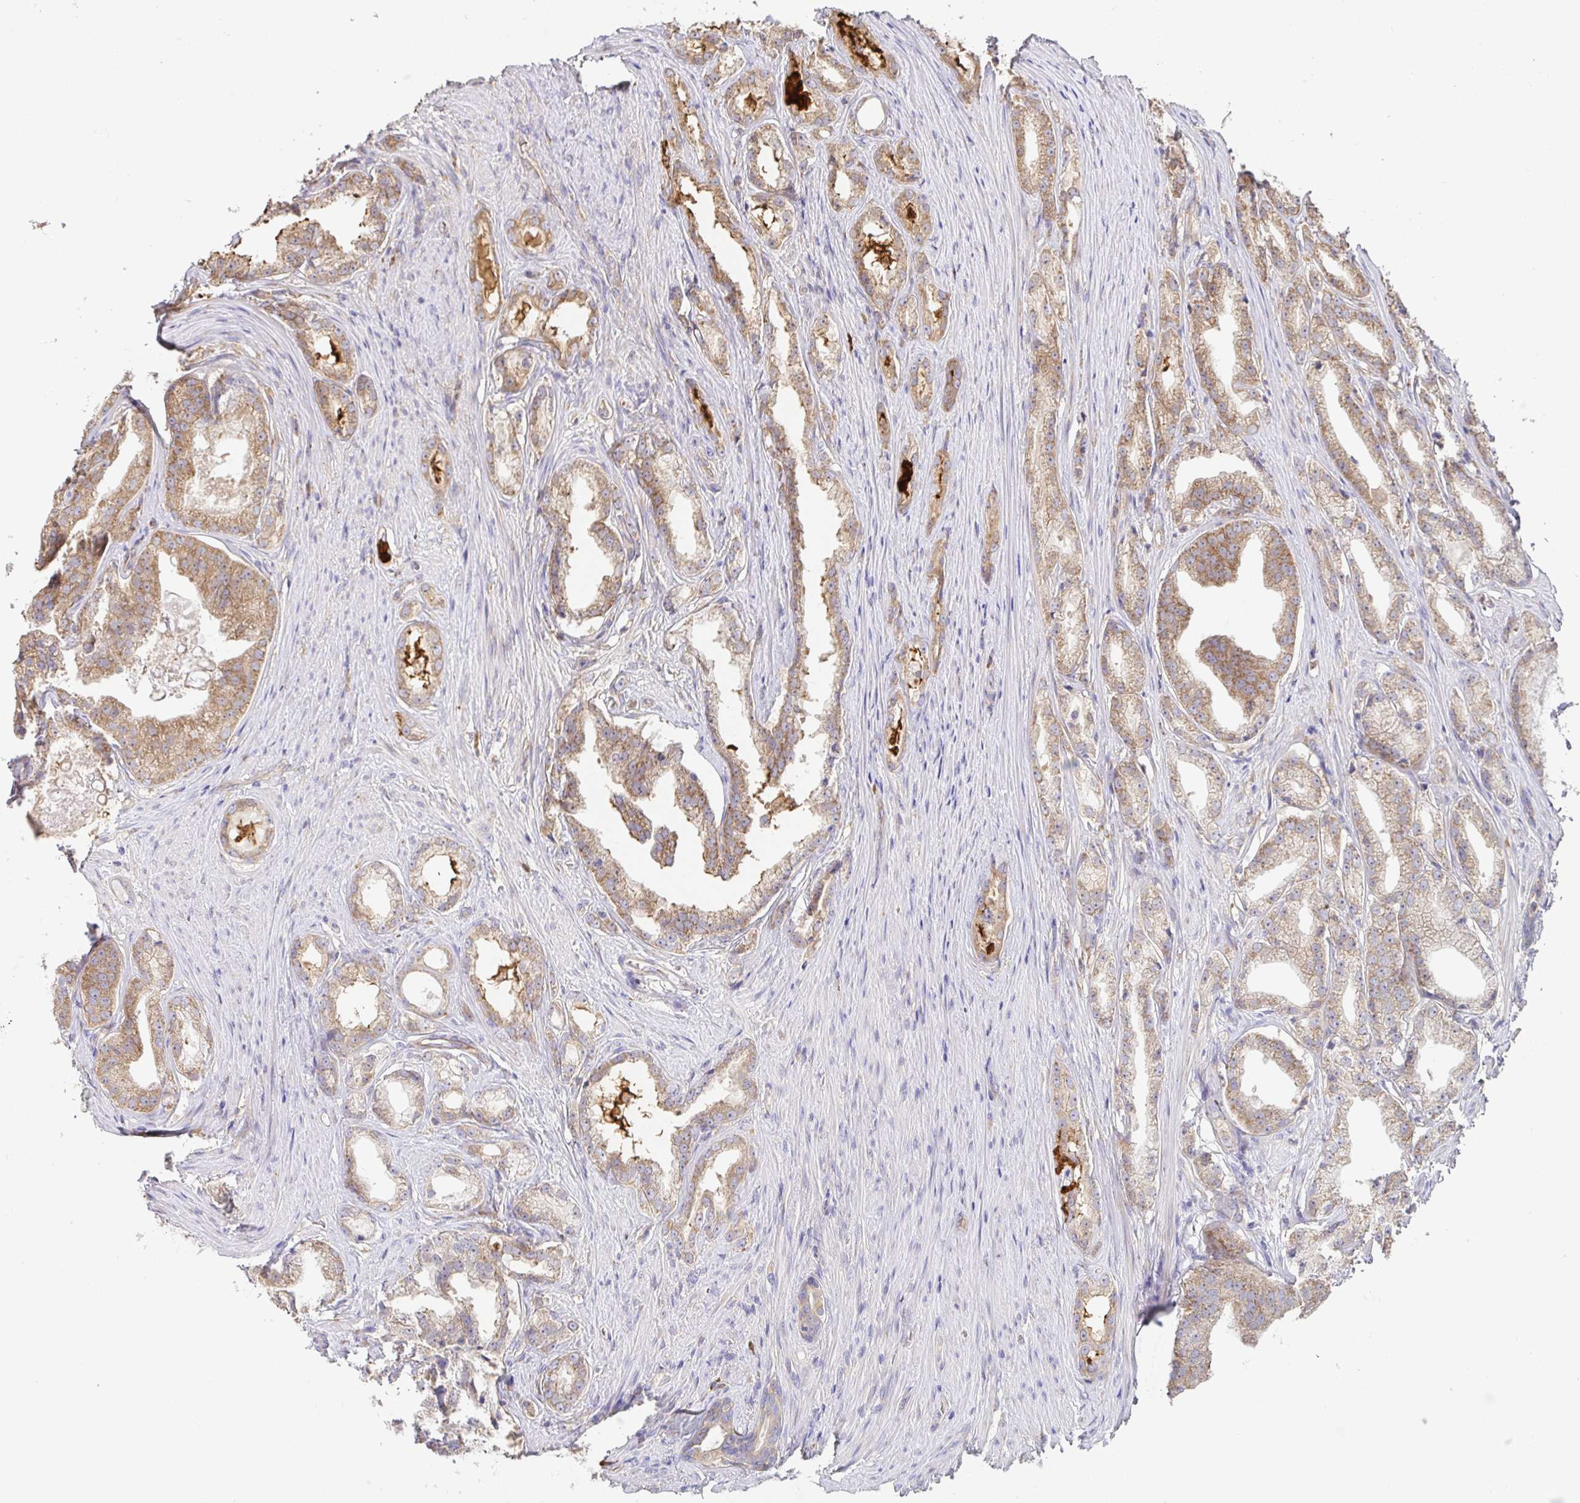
{"staining": {"intensity": "moderate", "quantity": ">75%", "location": "cytoplasmic/membranous"}, "tissue": "prostate cancer", "cell_type": "Tumor cells", "image_type": "cancer", "snomed": [{"axis": "morphology", "description": "Adenocarcinoma, Low grade"}, {"axis": "topography", "description": "Prostate"}], "caption": "Immunohistochemistry (IHC) (DAB (3,3'-diaminobenzidine)) staining of prostate low-grade adenocarcinoma displays moderate cytoplasmic/membranous protein expression in approximately >75% of tumor cells.", "gene": "PDPK1", "patient": {"sex": "male", "age": 65}}